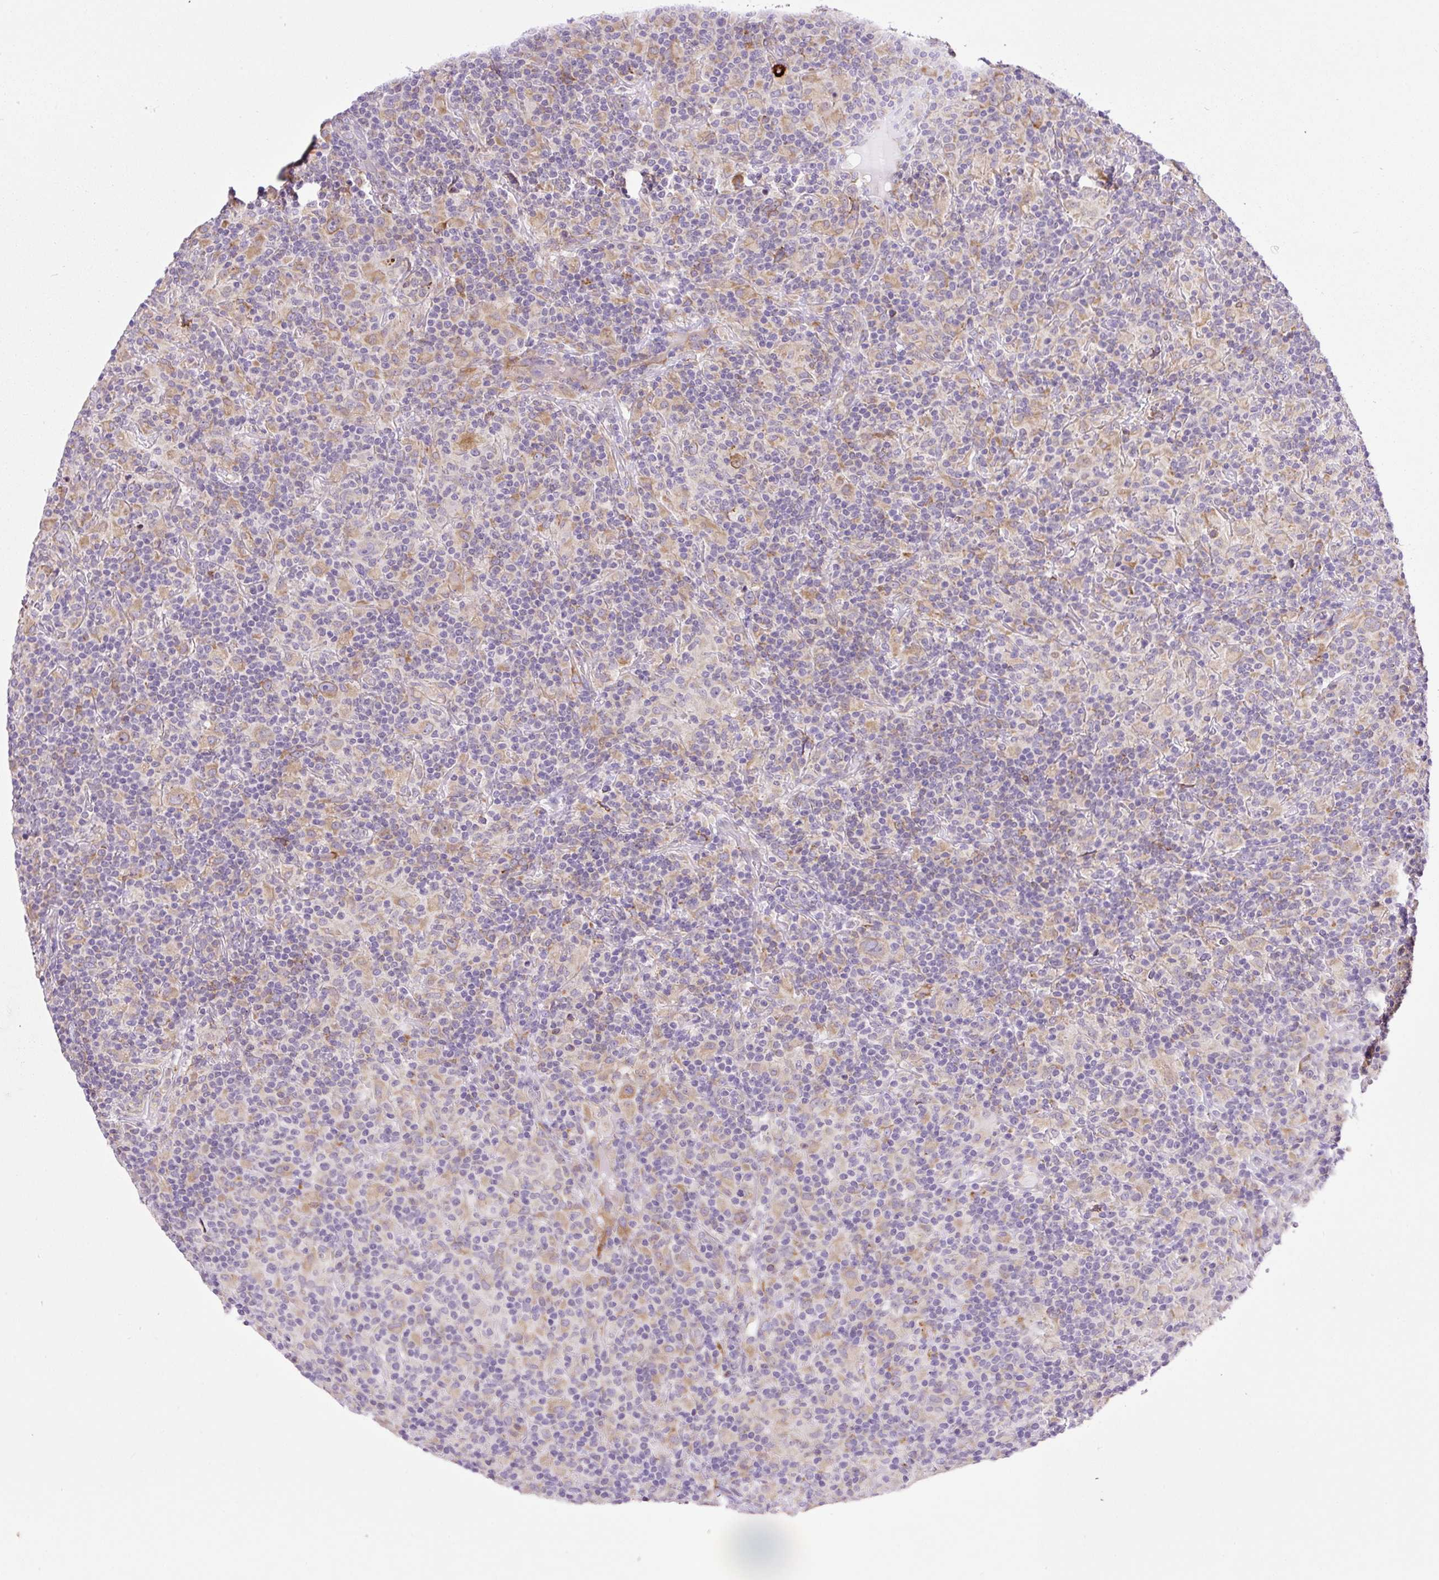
{"staining": {"intensity": "moderate", "quantity": ">75%", "location": "cytoplasmic/membranous"}, "tissue": "lymphoma", "cell_type": "Tumor cells", "image_type": "cancer", "snomed": [{"axis": "morphology", "description": "Hodgkin's disease, NOS"}, {"axis": "topography", "description": "Lymph node"}], "caption": "Human Hodgkin's disease stained with a protein marker reveals moderate staining in tumor cells.", "gene": "POFUT1", "patient": {"sex": "male", "age": 70}}